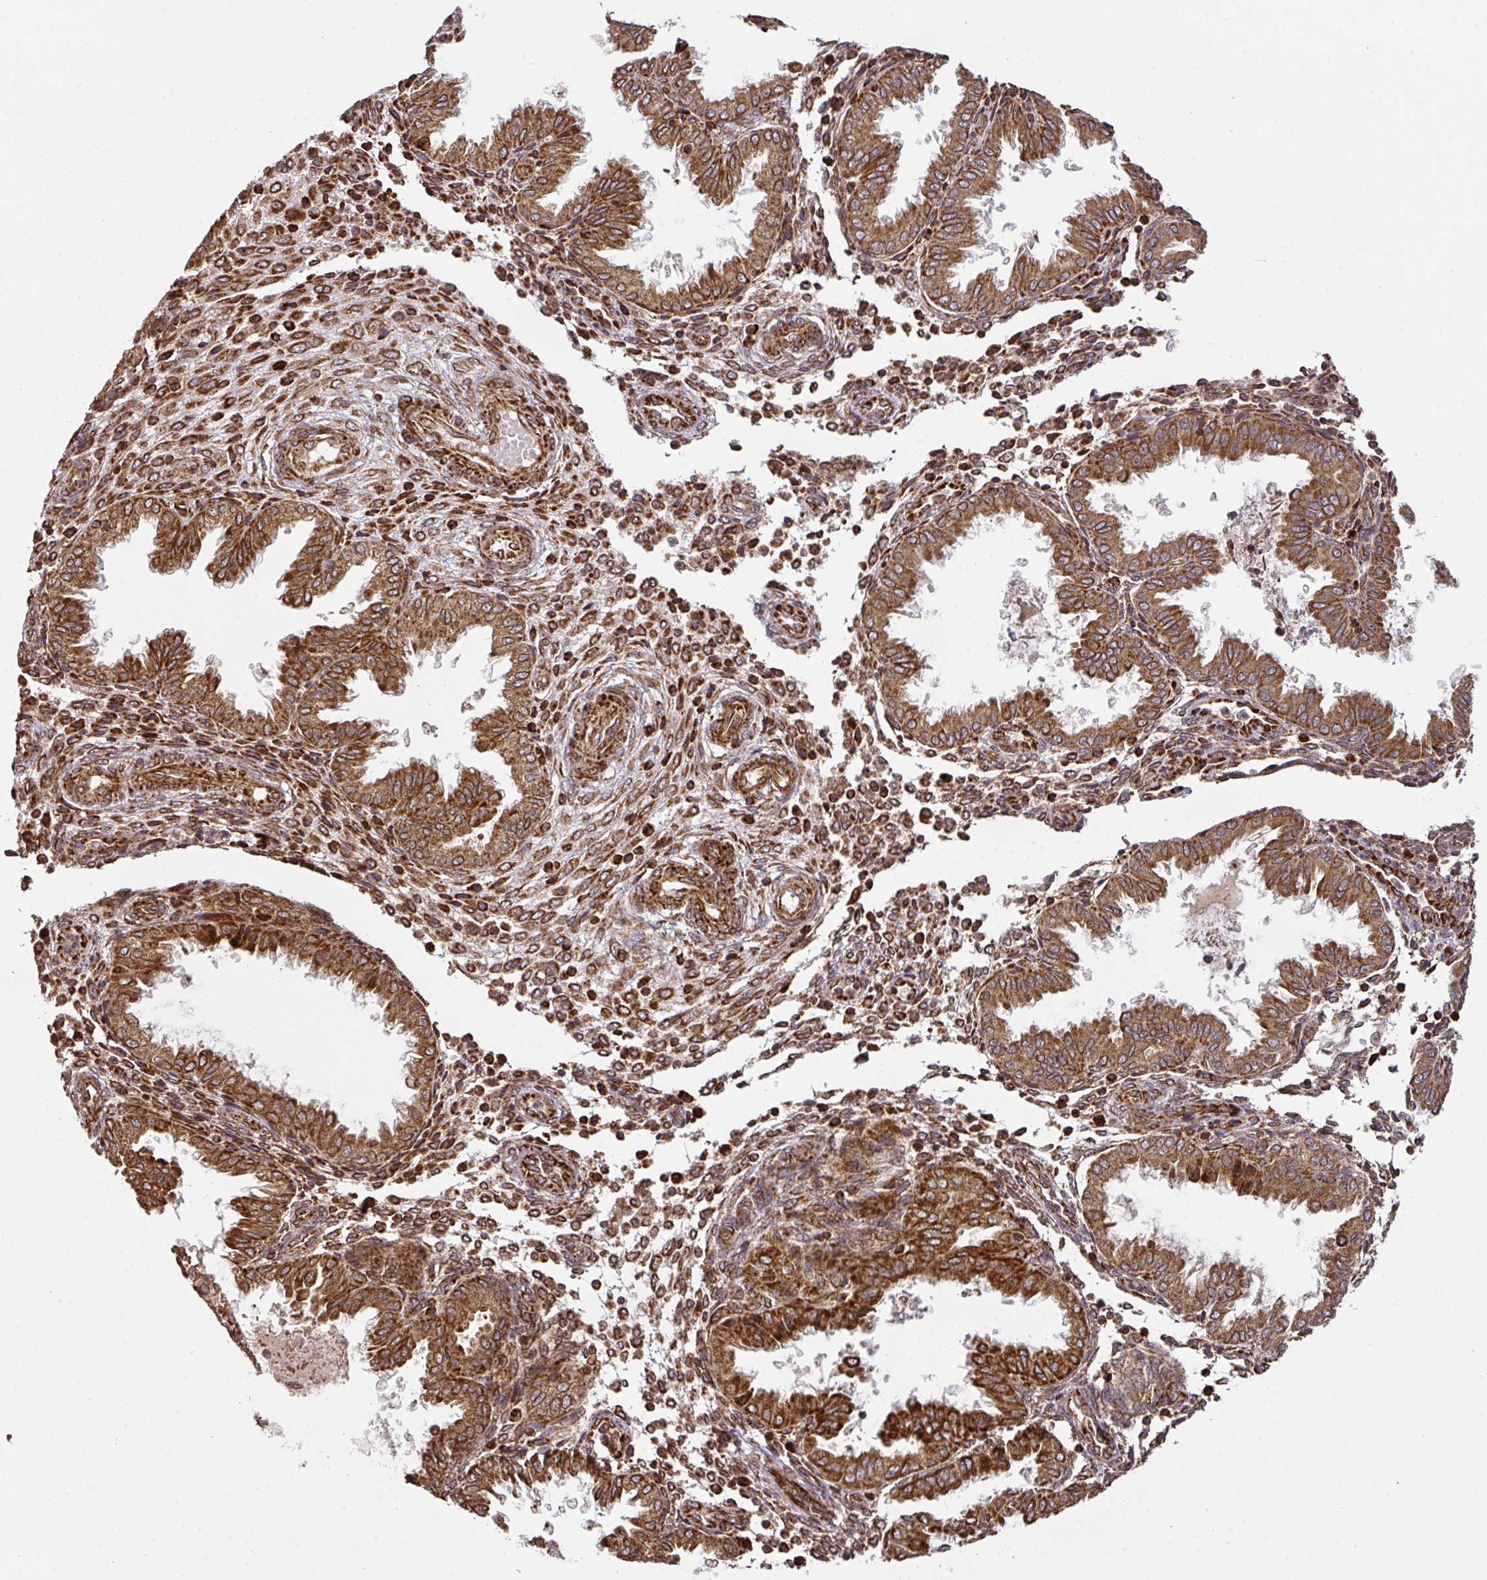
{"staining": {"intensity": "strong", "quantity": "25%-75%", "location": "cytoplasmic/membranous"}, "tissue": "endometrium", "cell_type": "Cells in endometrial stroma", "image_type": "normal", "snomed": [{"axis": "morphology", "description": "Normal tissue, NOS"}, {"axis": "topography", "description": "Endometrium"}], "caption": "Cells in endometrial stroma show high levels of strong cytoplasmic/membranous staining in approximately 25%-75% of cells in benign endometrium.", "gene": "TRAP1", "patient": {"sex": "female", "age": 33}}